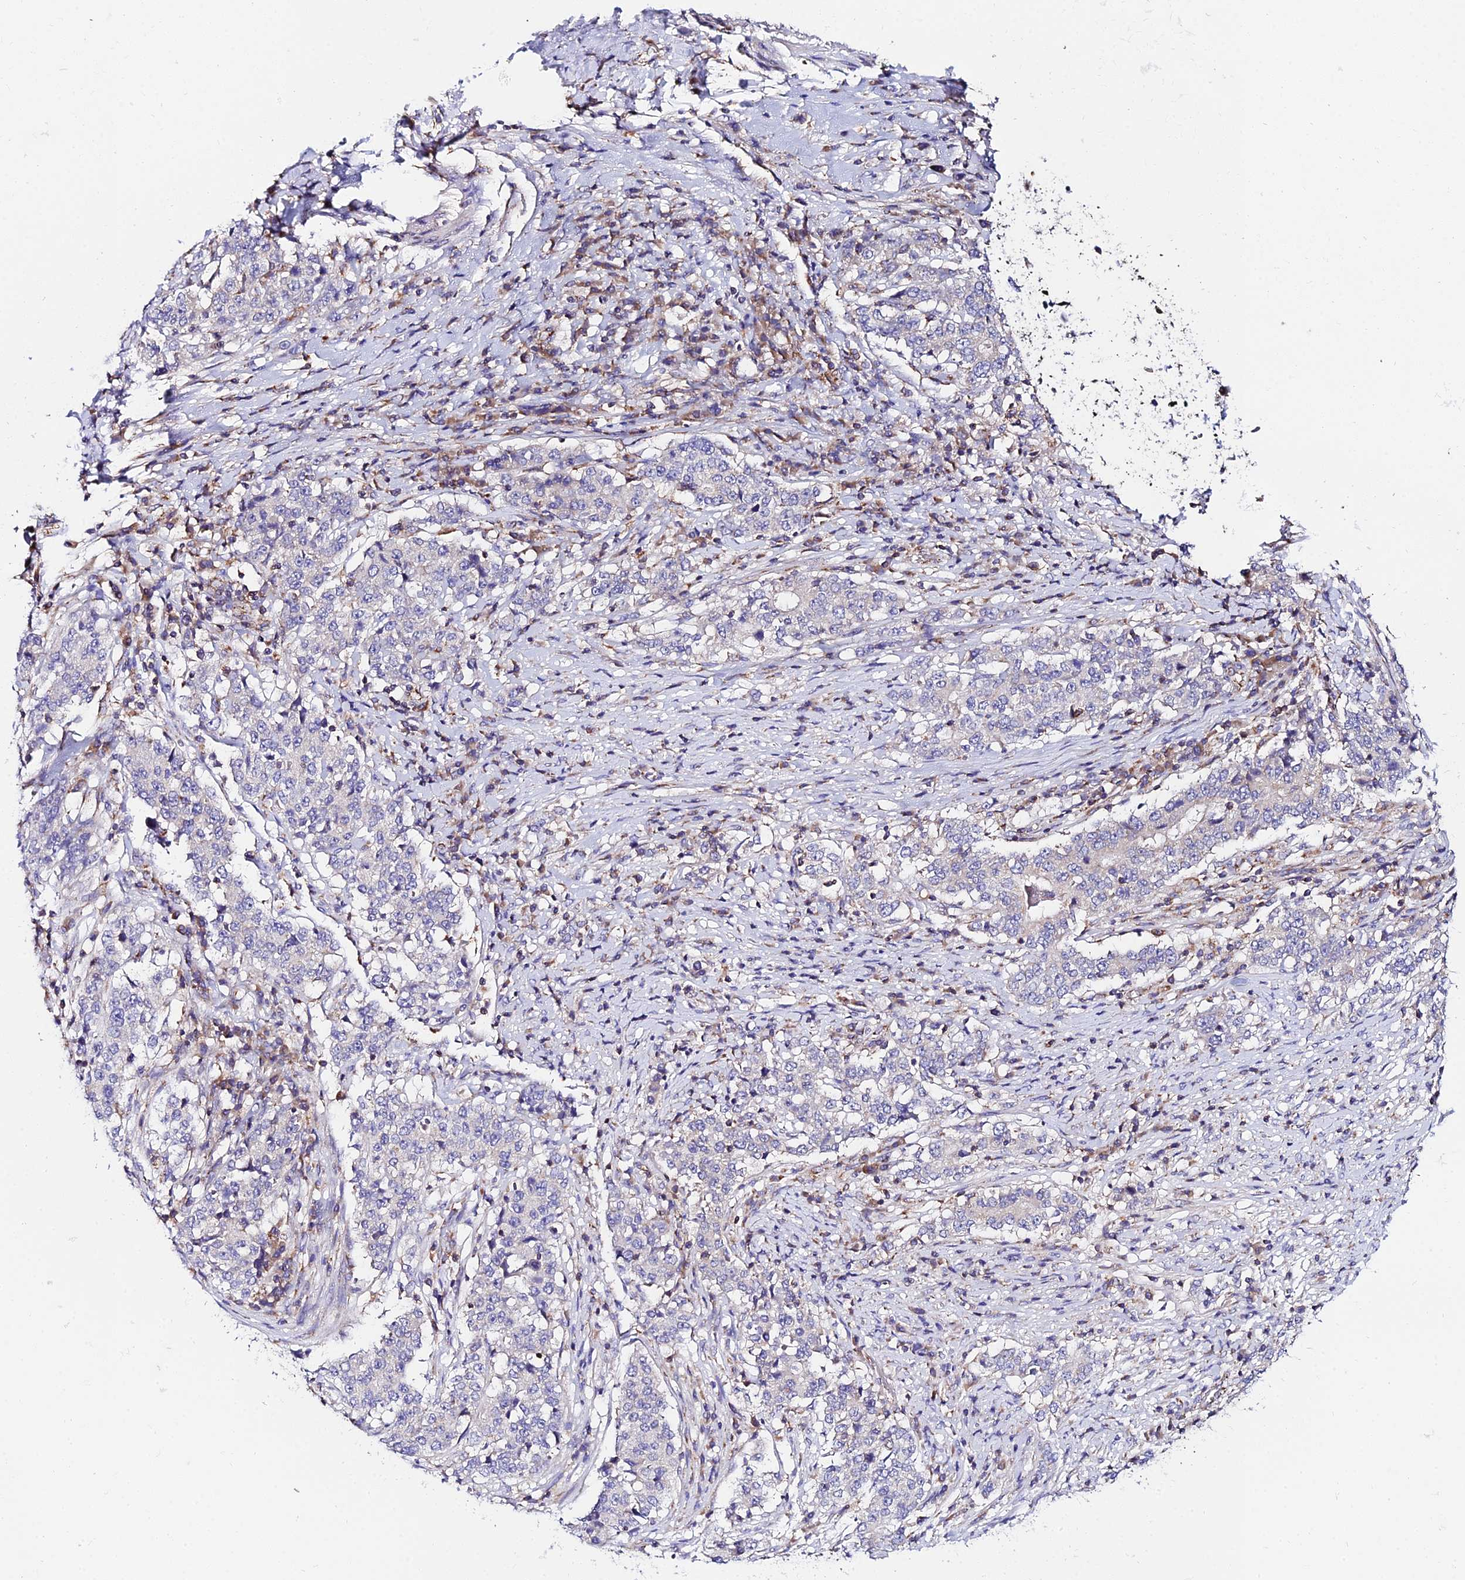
{"staining": {"intensity": "negative", "quantity": "none", "location": "none"}, "tissue": "stomach cancer", "cell_type": "Tumor cells", "image_type": "cancer", "snomed": [{"axis": "morphology", "description": "Adenocarcinoma, NOS"}, {"axis": "topography", "description": "Stomach"}], "caption": "An image of stomach adenocarcinoma stained for a protein shows no brown staining in tumor cells.", "gene": "NIPSNAP3A", "patient": {"sex": "male", "age": 59}}